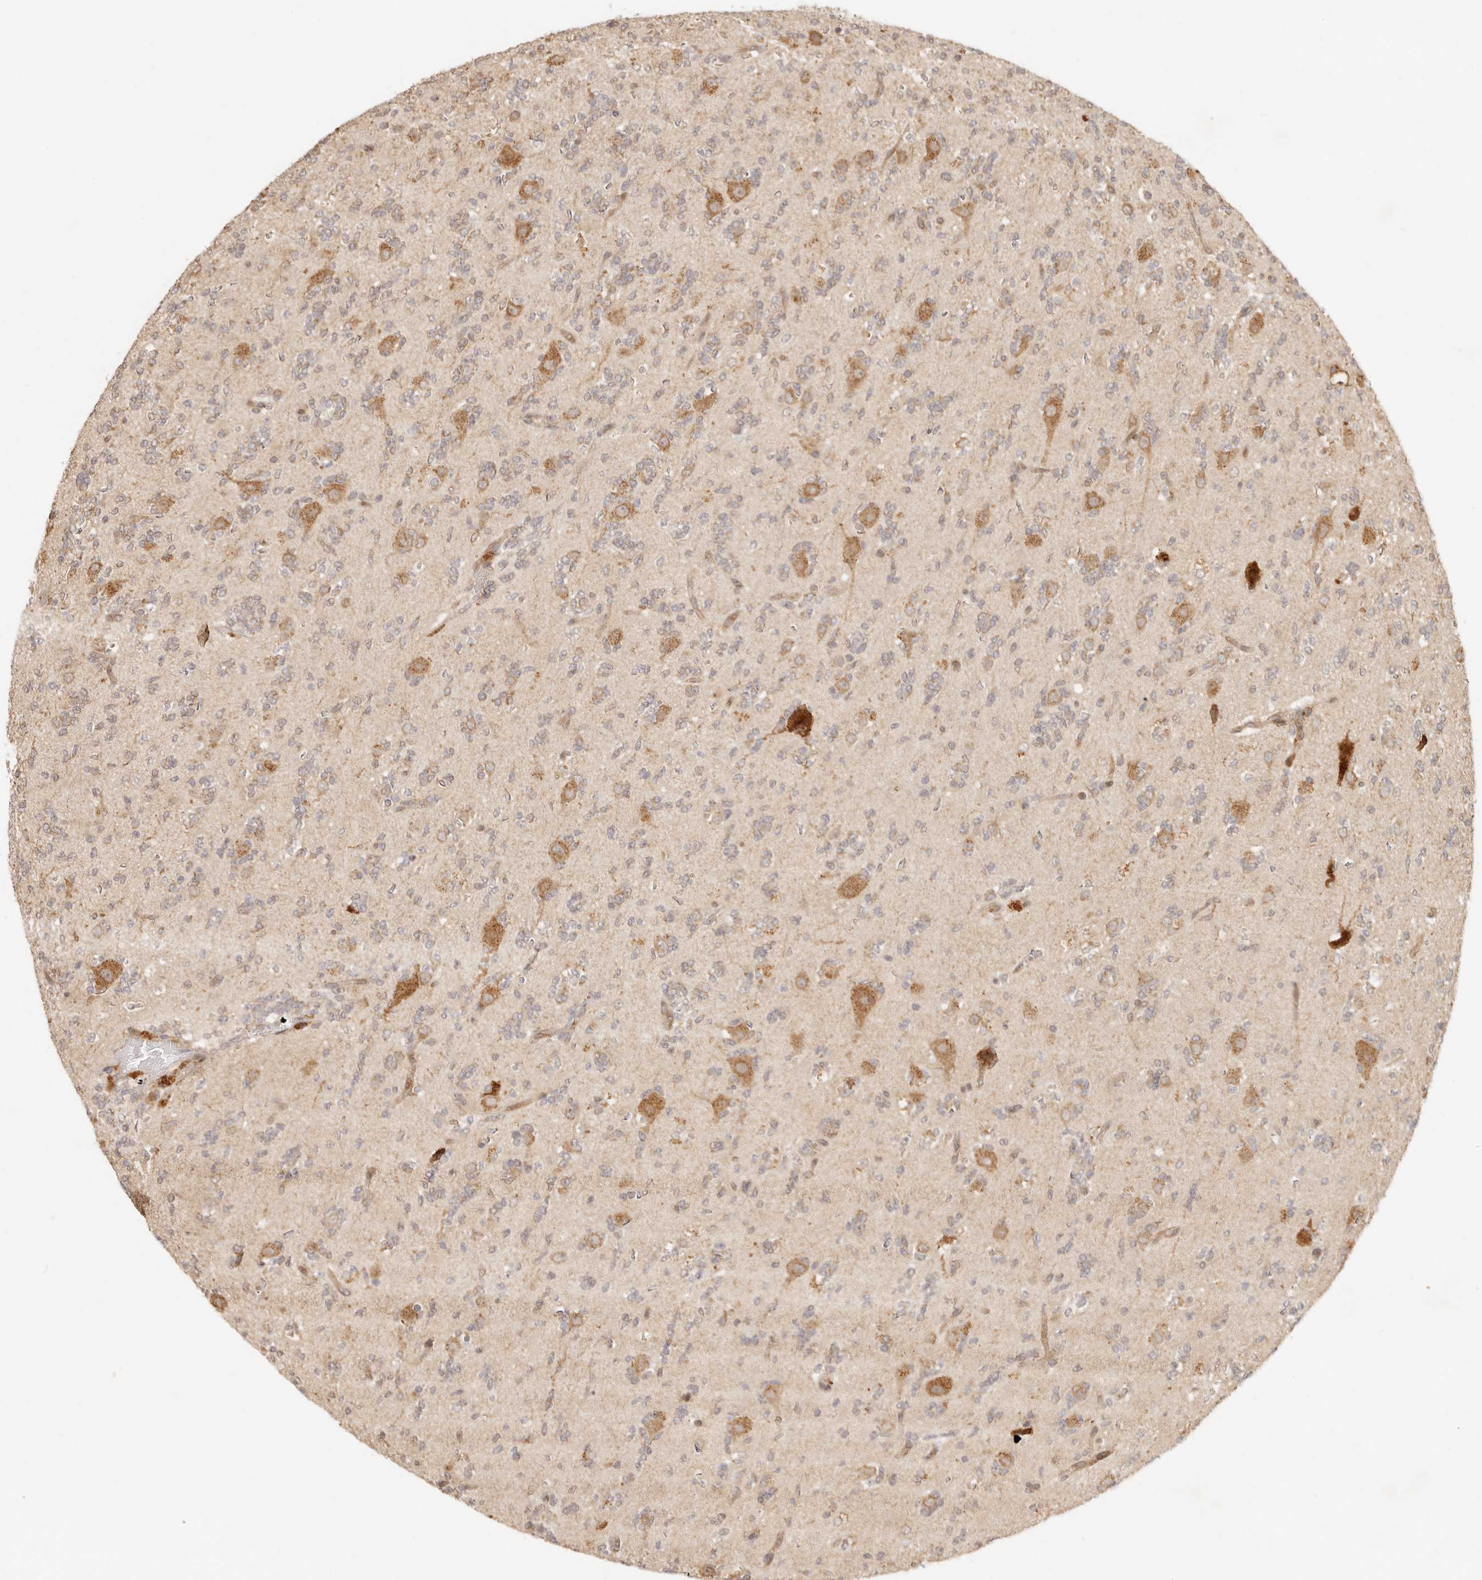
{"staining": {"intensity": "weak", "quantity": "25%-75%", "location": "cytoplasmic/membranous"}, "tissue": "glioma", "cell_type": "Tumor cells", "image_type": "cancer", "snomed": [{"axis": "morphology", "description": "Glioma, malignant, High grade"}, {"axis": "topography", "description": "Brain"}], "caption": "A photomicrograph of malignant glioma (high-grade) stained for a protein displays weak cytoplasmic/membranous brown staining in tumor cells.", "gene": "TIMM17A", "patient": {"sex": "female", "age": 62}}